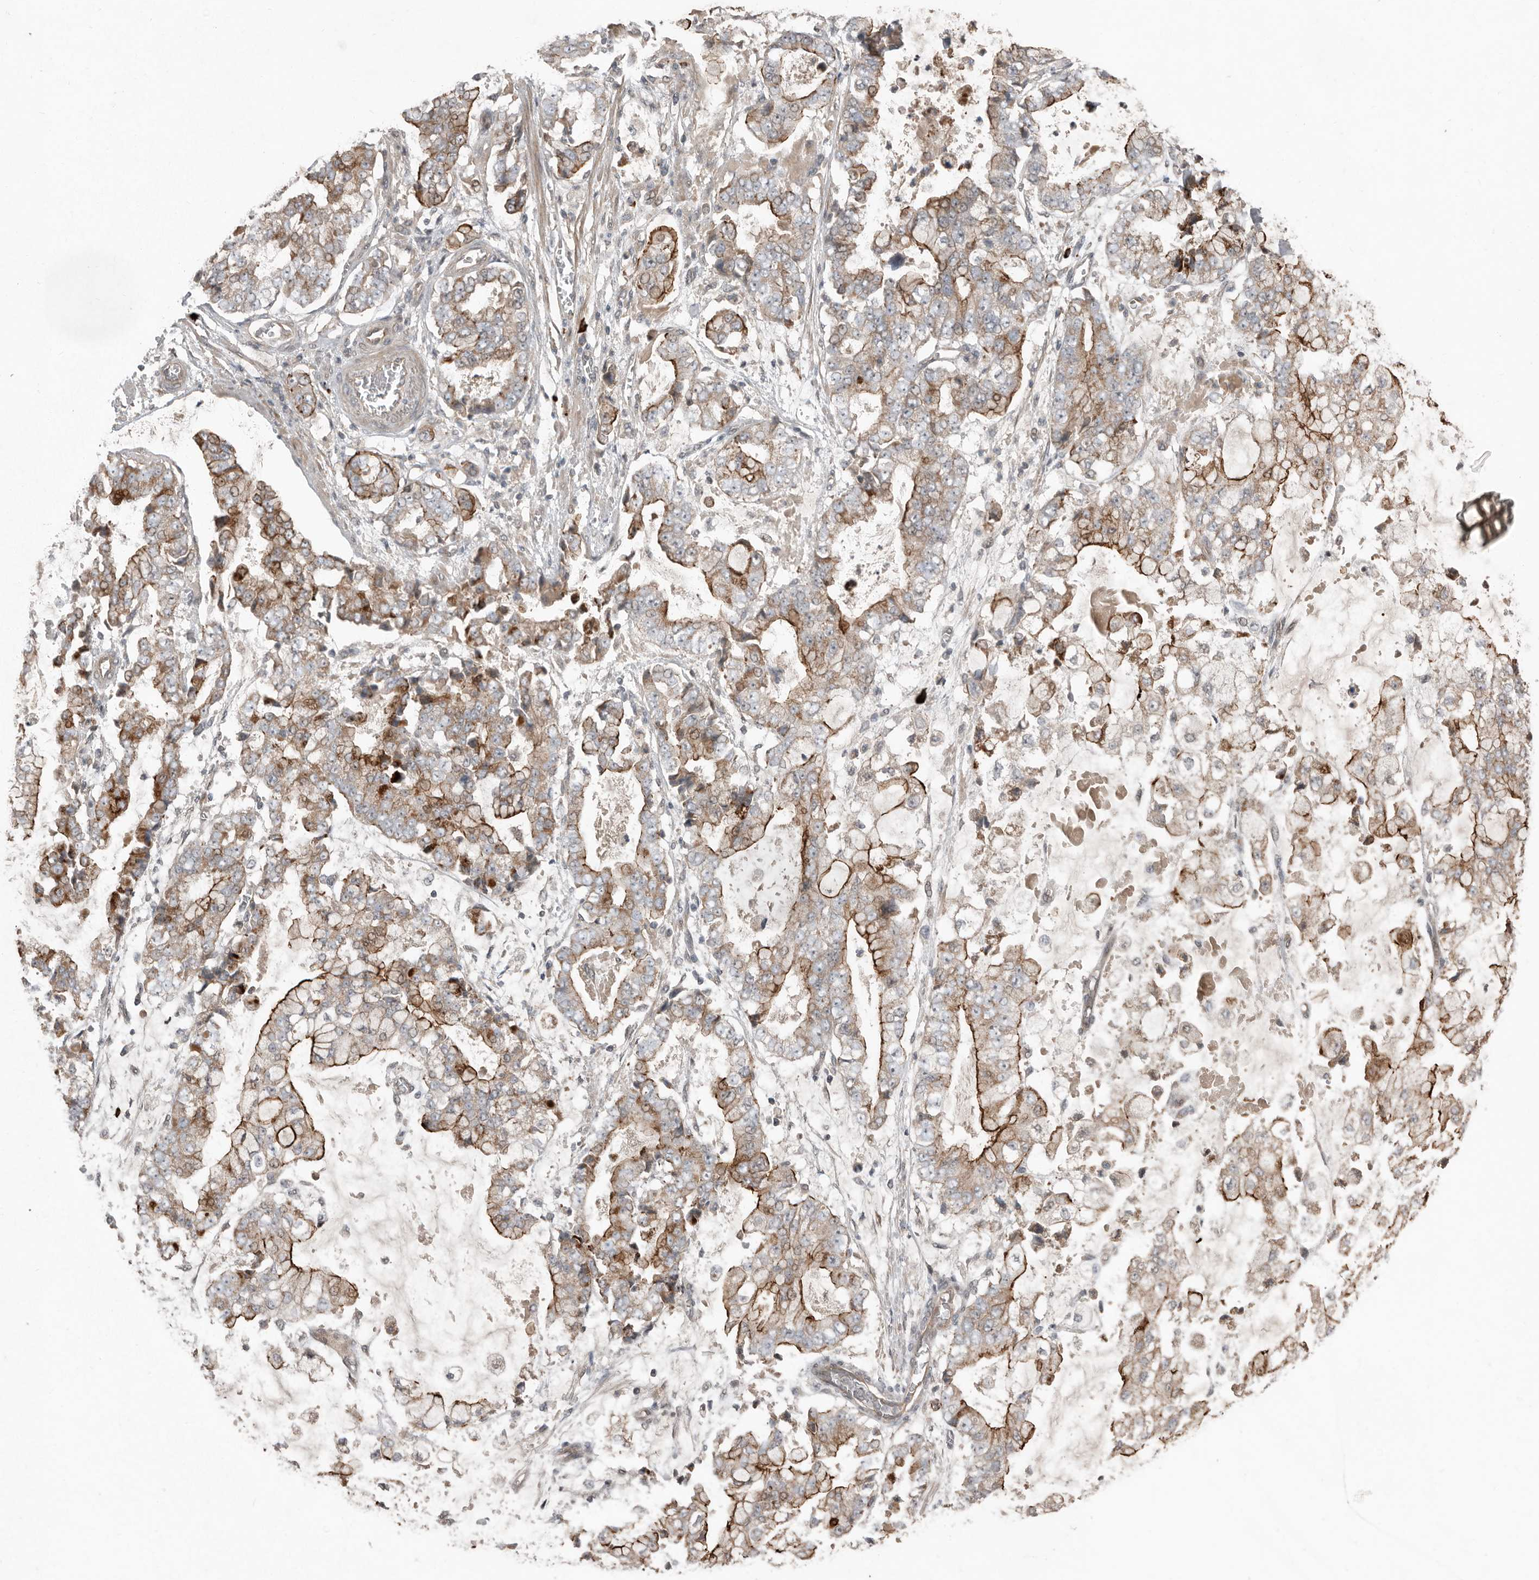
{"staining": {"intensity": "moderate", "quantity": "25%-75%", "location": "cytoplasmic/membranous"}, "tissue": "stomach cancer", "cell_type": "Tumor cells", "image_type": "cancer", "snomed": [{"axis": "morphology", "description": "Adenocarcinoma, NOS"}, {"axis": "topography", "description": "Stomach"}], "caption": "Brown immunohistochemical staining in human stomach adenocarcinoma displays moderate cytoplasmic/membranous staining in about 25%-75% of tumor cells.", "gene": "TEAD3", "patient": {"sex": "male", "age": 76}}